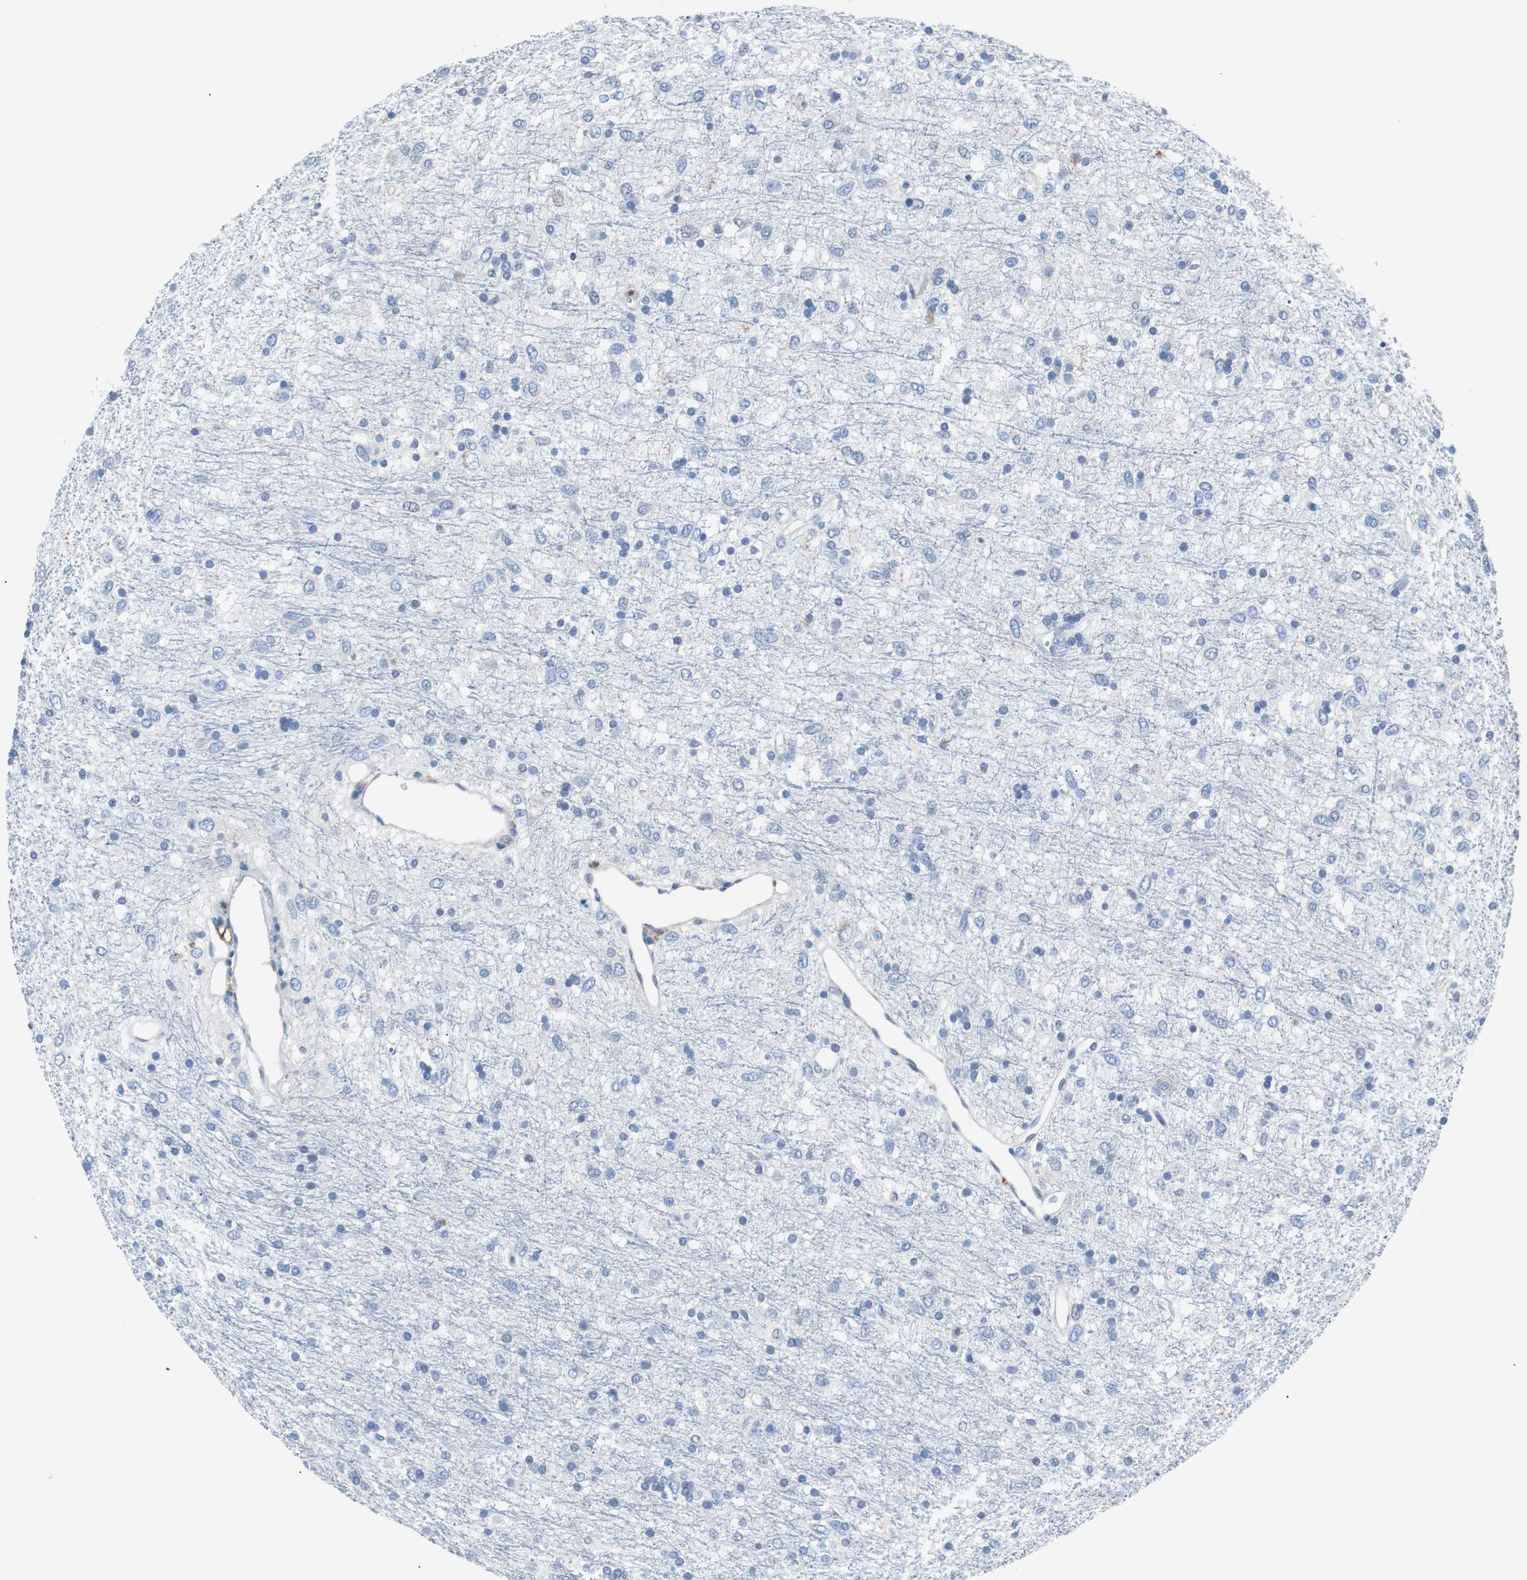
{"staining": {"intensity": "negative", "quantity": "none", "location": "none"}, "tissue": "glioma", "cell_type": "Tumor cells", "image_type": "cancer", "snomed": [{"axis": "morphology", "description": "Glioma, malignant, Low grade"}, {"axis": "topography", "description": "Brain"}], "caption": "There is no significant positivity in tumor cells of malignant glioma (low-grade). (Stains: DAB immunohistochemistry (IHC) with hematoxylin counter stain, Microscopy: brightfield microscopy at high magnification).", "gene": "EEF2K", "patient": {"sex": "male", "age": 77}}